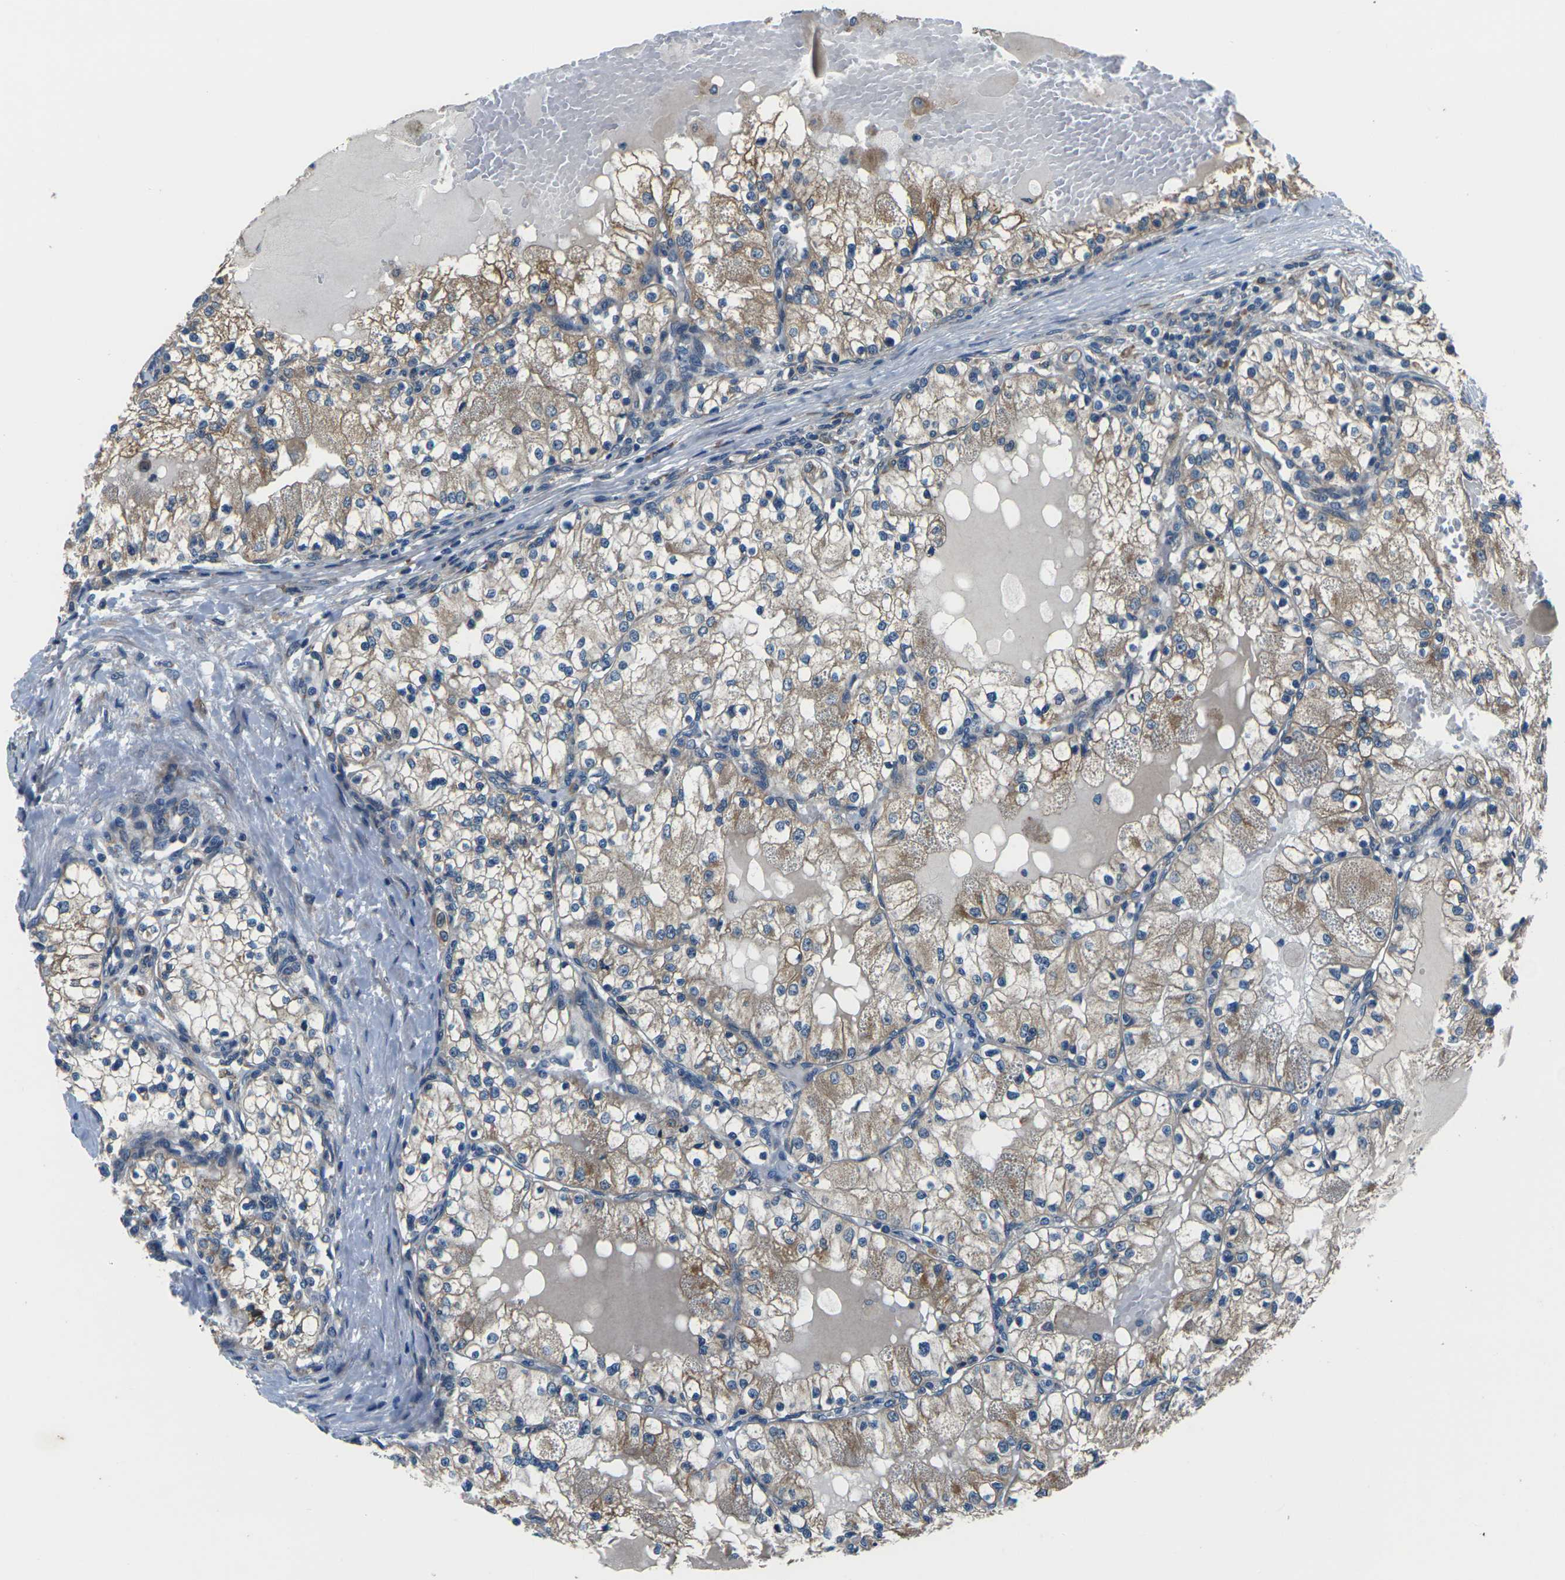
{"staining": {"intensity": "moderate", "quantity": ">75%", "location": "cytoplasmic/membranous"}, "tissue": "renal cancer", "cell_type": "Tumor cells", "image_type": "cancer", "snomed": [{"axis": "morphology", "description": "Adenocarcinoma, NOS"}, {"axis": "topography", "description": "Kidney"}], "caption": "DAB immunohistochemical staining of human renal cancer exhibits moderate cytoplasmic/membranous protein positivity in approximately >75% of tumor cells.", "gene": "GABRP", "patient": {"sex": "male", "age": 68}}